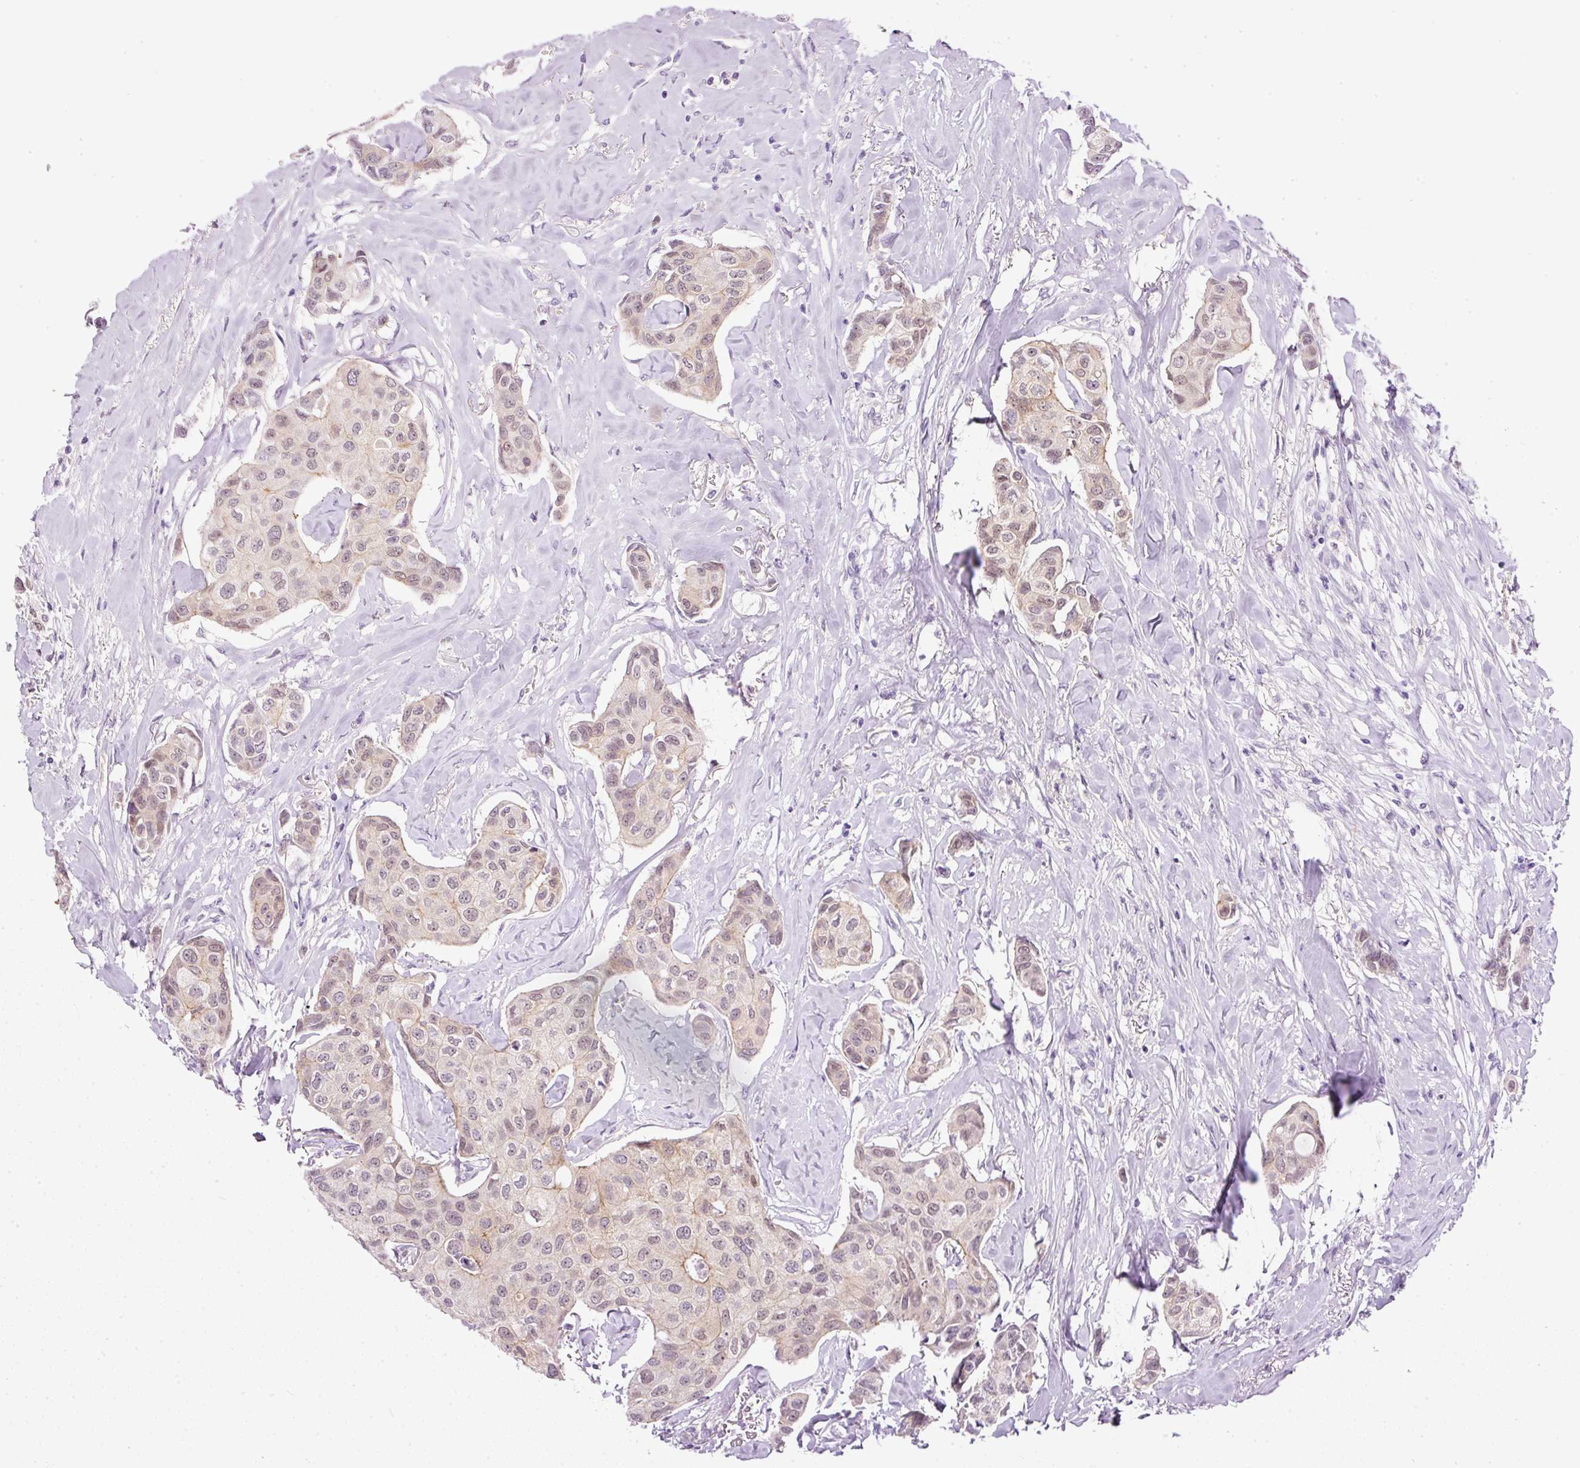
{"staining": {"intensity": "weak", "quantity": "<25%", "location": "nuclear"}, "tissue": "breast cancer", "cell_type": "Tumor cells", "image_type": "cancer", "snomed": [{"axis": "morphology", "description": "Duct carcinoma"}, {"axis": "topography", "description": "Breast"}], "caption": "This image is of breast cancer (intraductal carcinoma) stained with immunohistochemistry to label a protein in brown with the nuclei are counter-stained blue. There is no staining in tumor cells.", "gene": "SRC", "patient": {"sex": "female", "age": 80}}